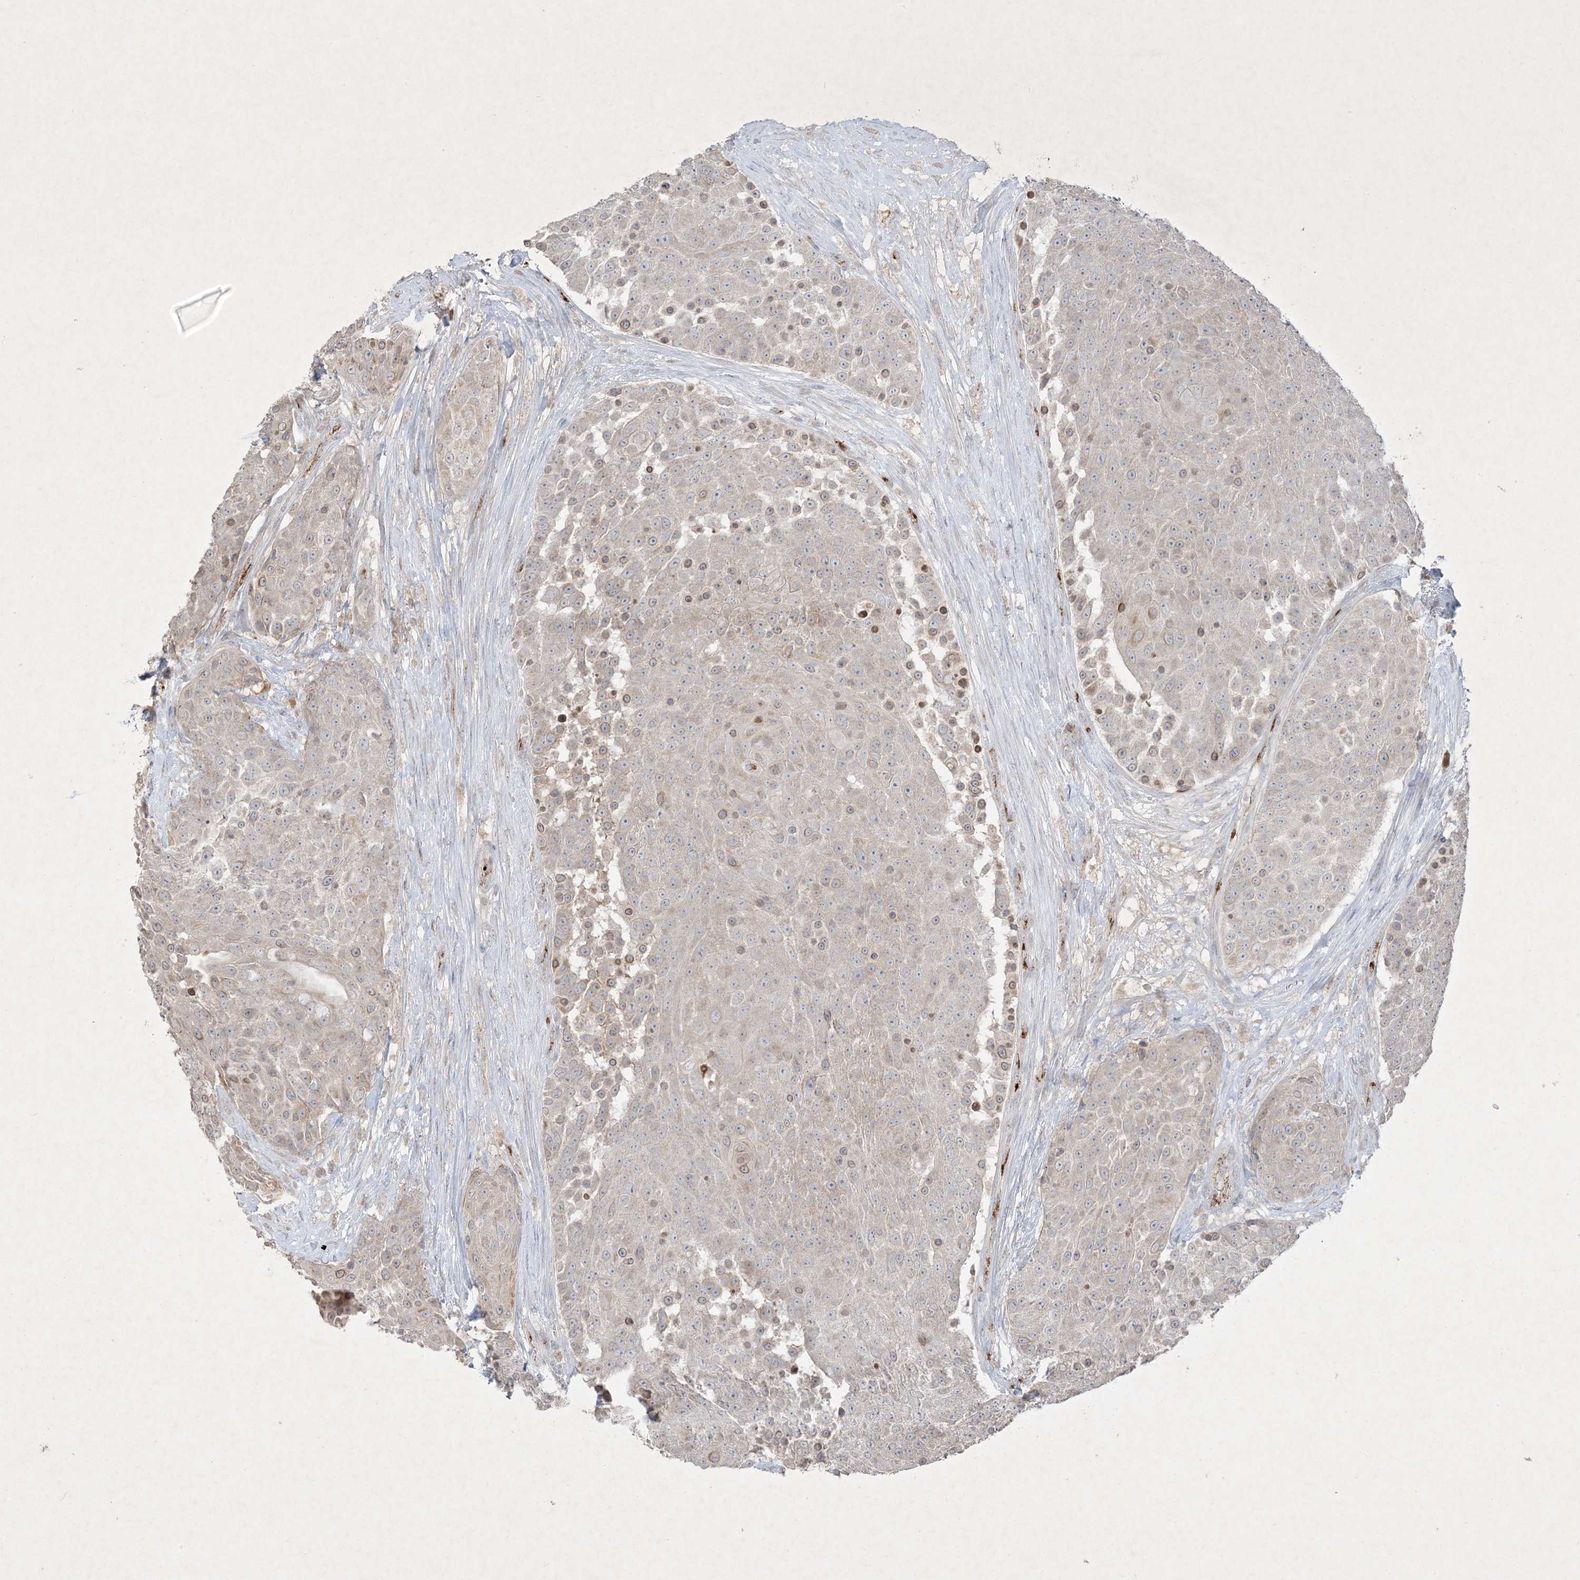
{"staining": {"intensity": "weak", "quantity": "<25%", "location": "cytoplasmic/membranous"}, "tissue": "urothelial cancer", "cell_type": "Tumor cells", "image_type": "cancer", "snomed": [{"axis": "morphology", "description": "Urothelial carcinoma, High grade"}, {"axis": "topography", "description": "Urinary bladder"}], "caption": "Image shows no significant protein staining in tumor cells of urothelial cancer.", "gene": "PRSS36", "patient": {"sex": "female", "age": 63}}